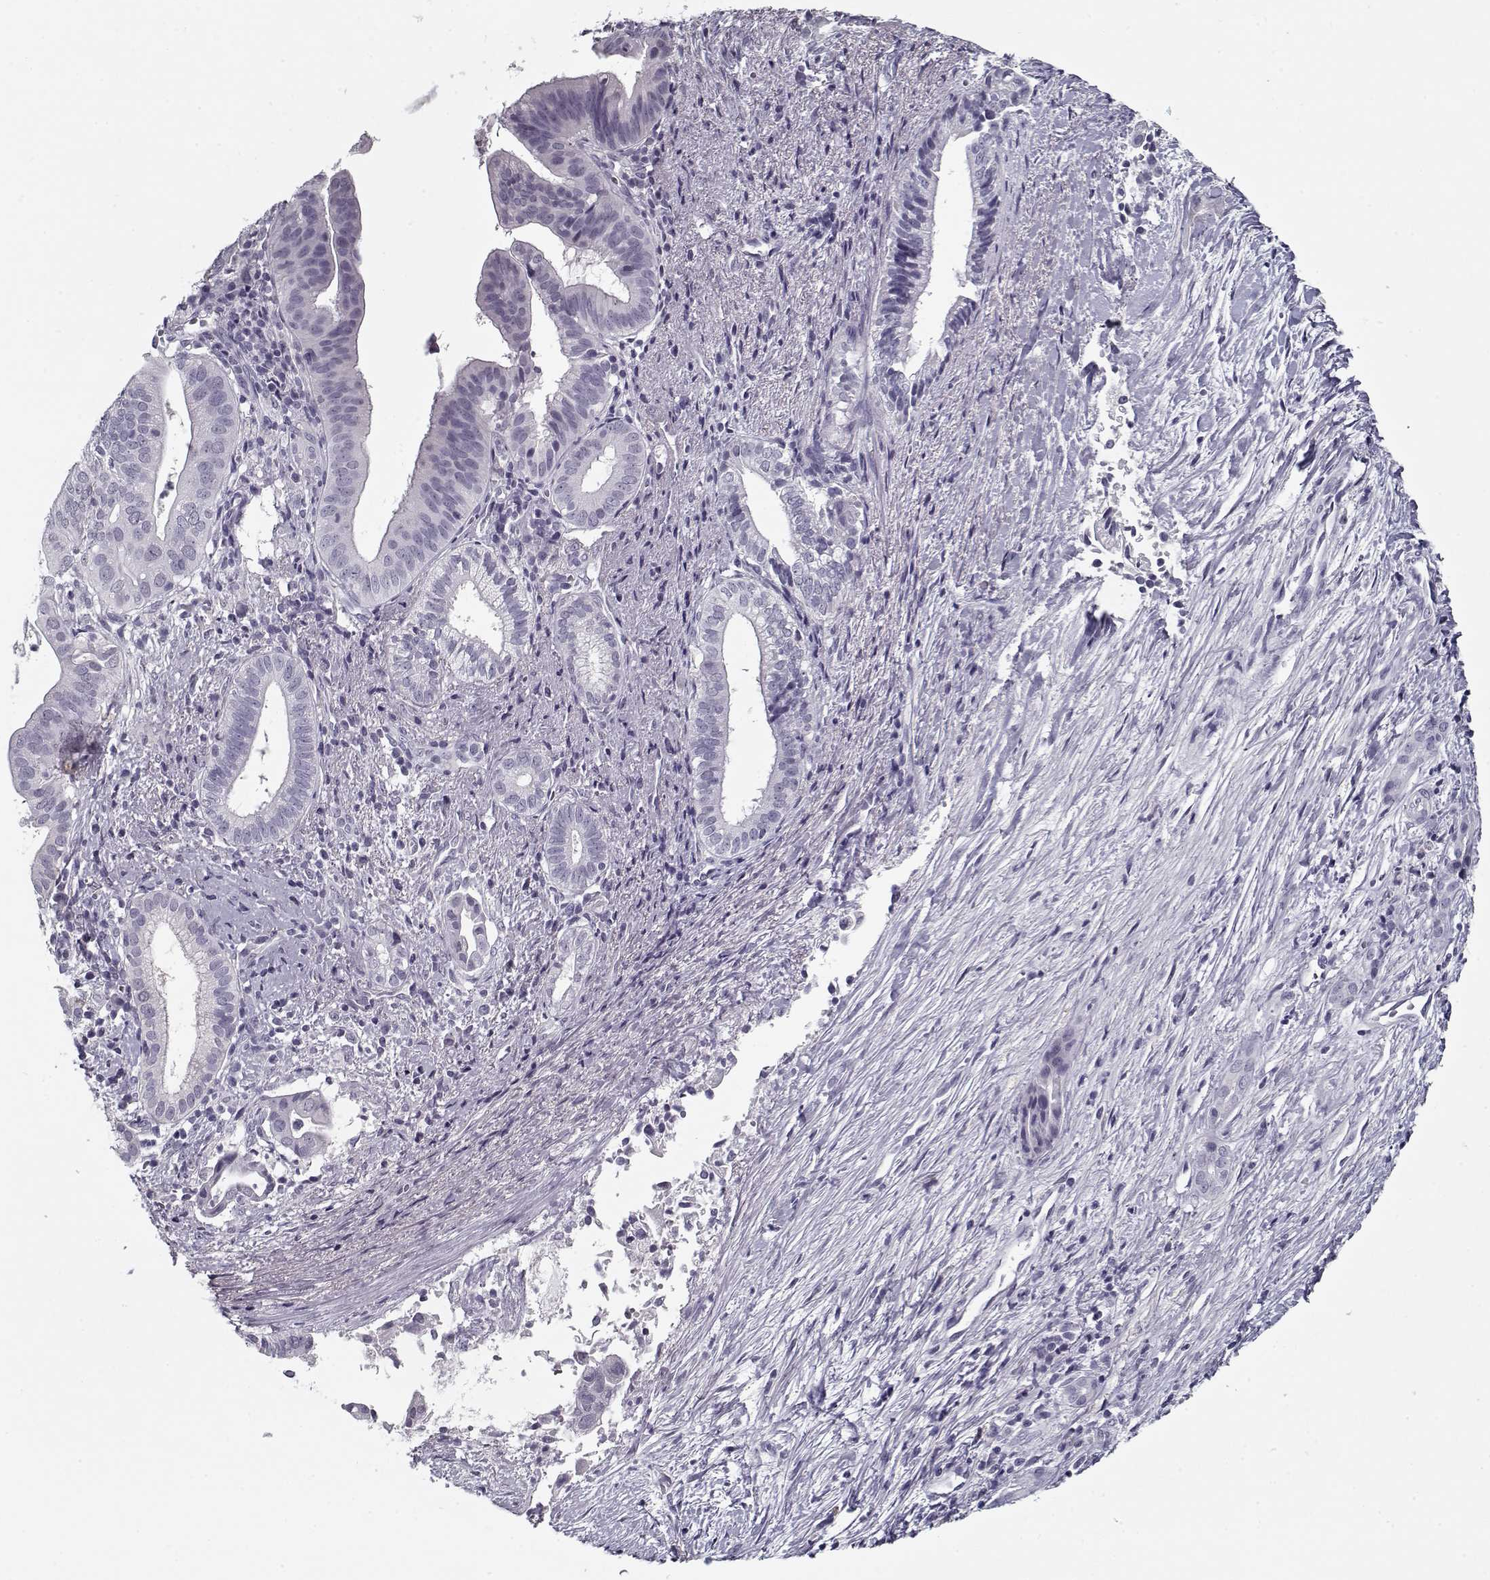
{"staining": {"intensity": "negative", "quantity": "none", "location": "none"}, "tissue": "pancreatic cancer", "cell_type": "Tumor cells", "image_type": "cancer", "snomed": [{"axis": "morphology", "description": "Adenocarcinoma, NOS"}, {"axis": "topography", "description": "Pancreas"}], "caption": "This is an immunohistochemistry (IHC) micrograph of human pancreatic cancer. There is no positivity in tumor cells.", "gene": "RNF32", "patient": {"sex": "male", "age": 61}}